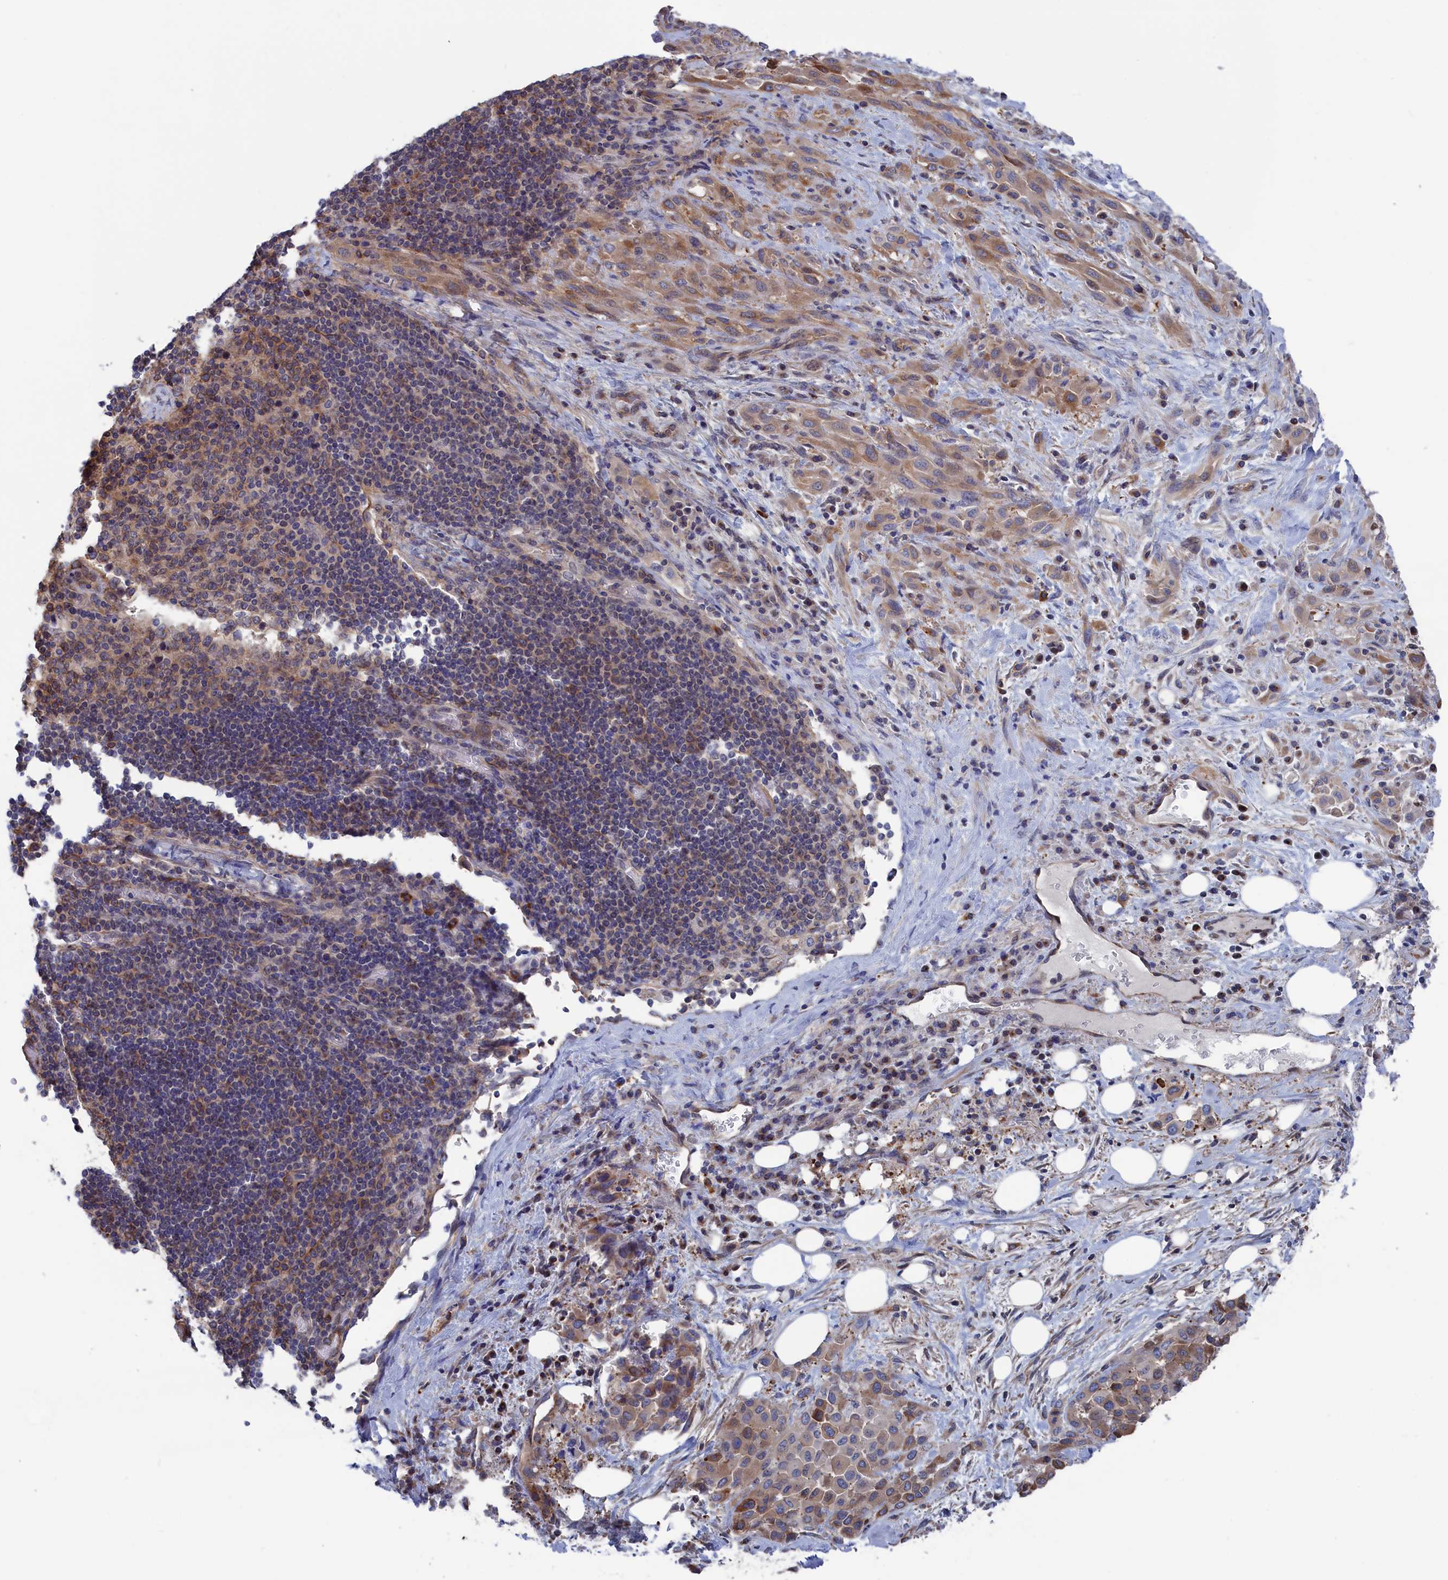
{"staining": {"intensity": "weak", "quantity": ">75%", "location": "cytoplasmic/membranous"}, "tissue": "melanoma", "cell_type": "Tumor cells", "image_type": "cancer", "snomed": [{"axis": "morphology", "description": "Malignant melanoma, Metastatic site"}, {"axis": "topography", "description": "Skin"}], "caption": "Immunohistochemistry histopathology image of human malignant melanoma (metastatic site) stained for a protein (brown), which reveals low levels of weak cytoplasmic/membranous staining in approximately >75% of tumor cells.", "gene": "NUTF2", "patient": {"sex": "female", "age": 81}}